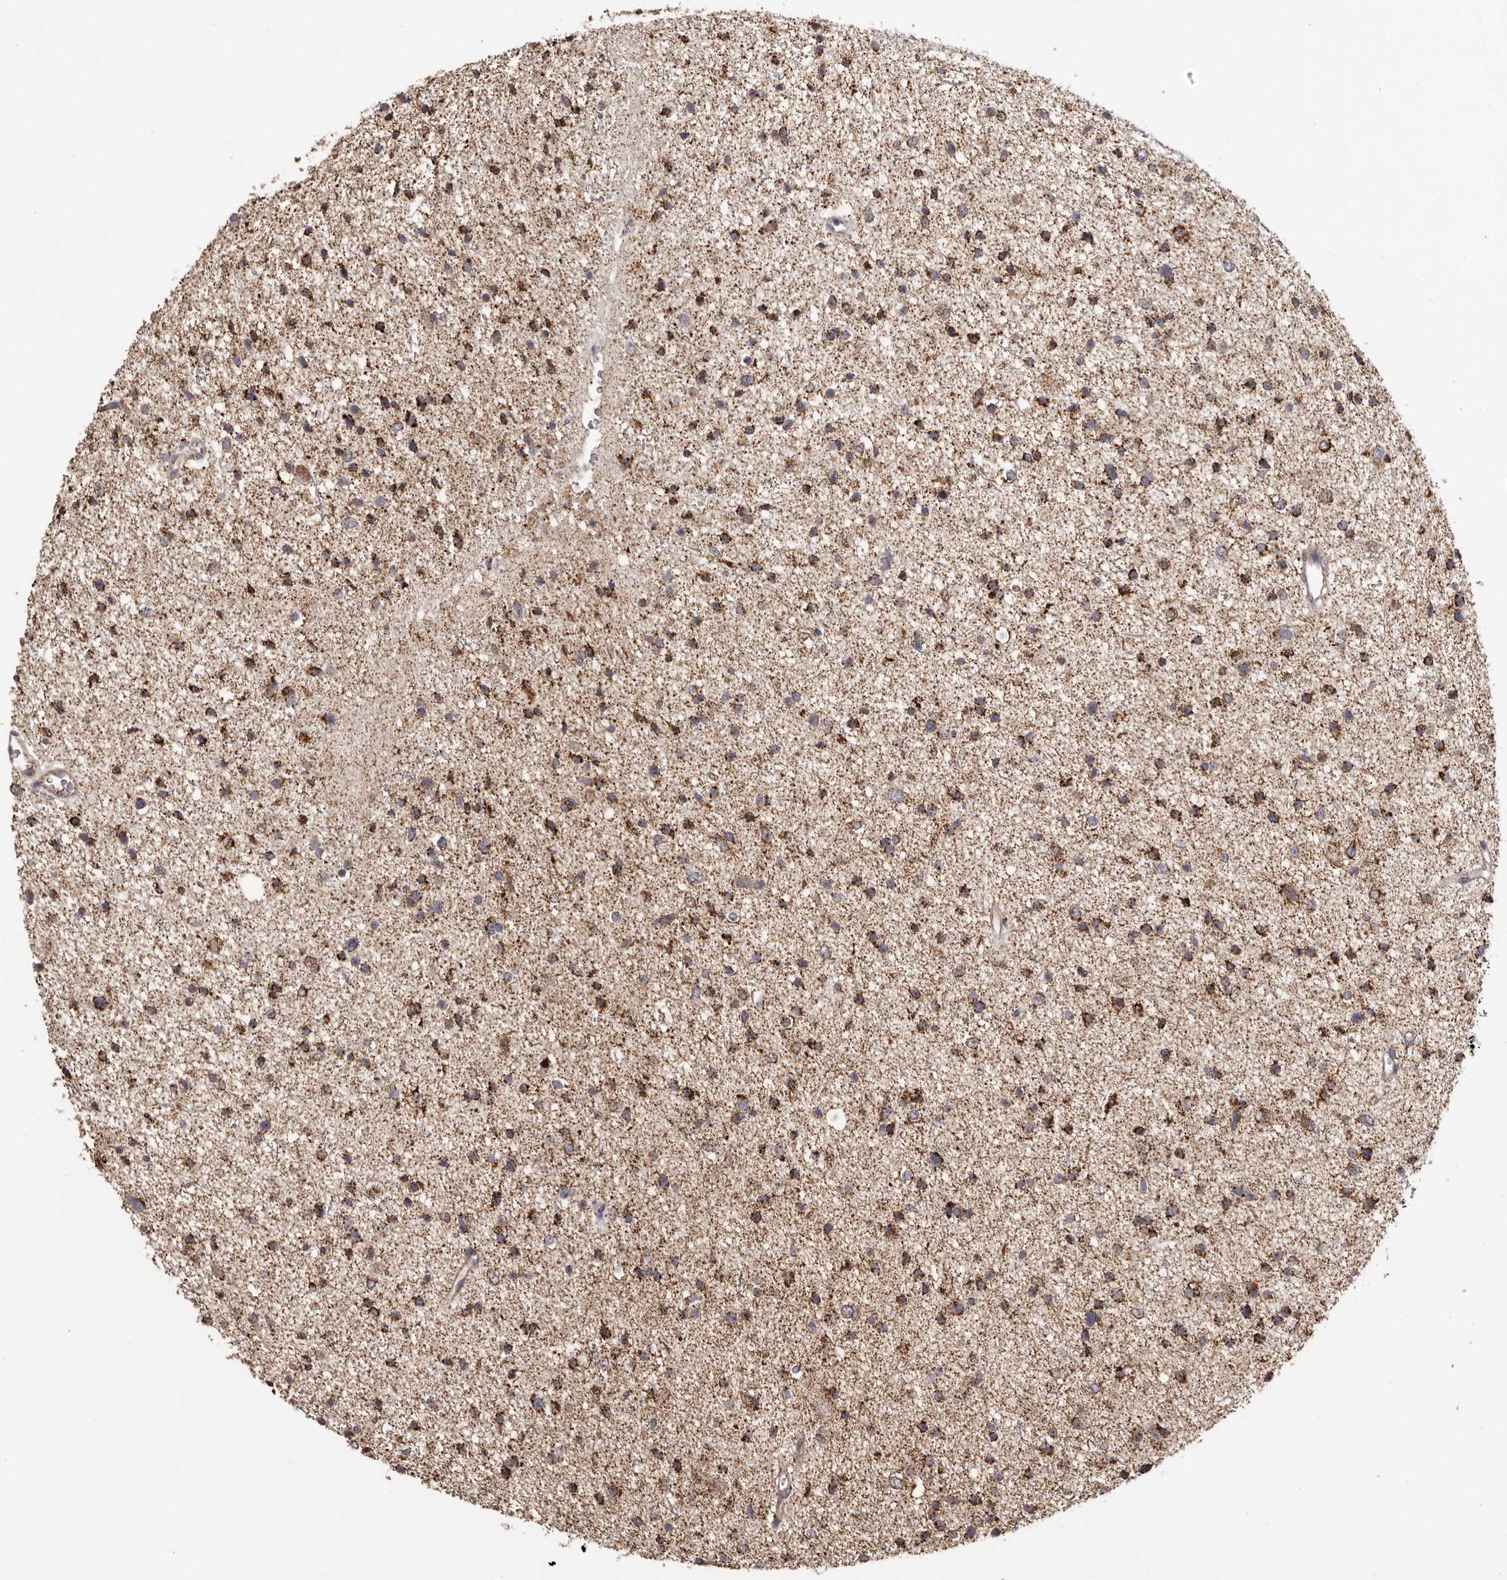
{"staining": {"intensity": "strong", "quantity": ">75%", "location": "cytoplasmic/membranous"}, "tissue": "glioma", "cell_type": "Tumor cells", "image_type": "cancer", "snomed": [{"axis": "morphology", "description": "Glioma, malignant, Low grade"}, {"axis": "topography", "description": "Brain"}], "caption": "A brown stain shows strong cytoplasmic/membranous positivity of a protein in glioma tumor cells. (DAB (3,3'-diaminobenzidine) IHC, brown staining for protein, blue staining for nuclei).", "gene": "CHRM2", "patient": {"sex": "female", "age": 37}}